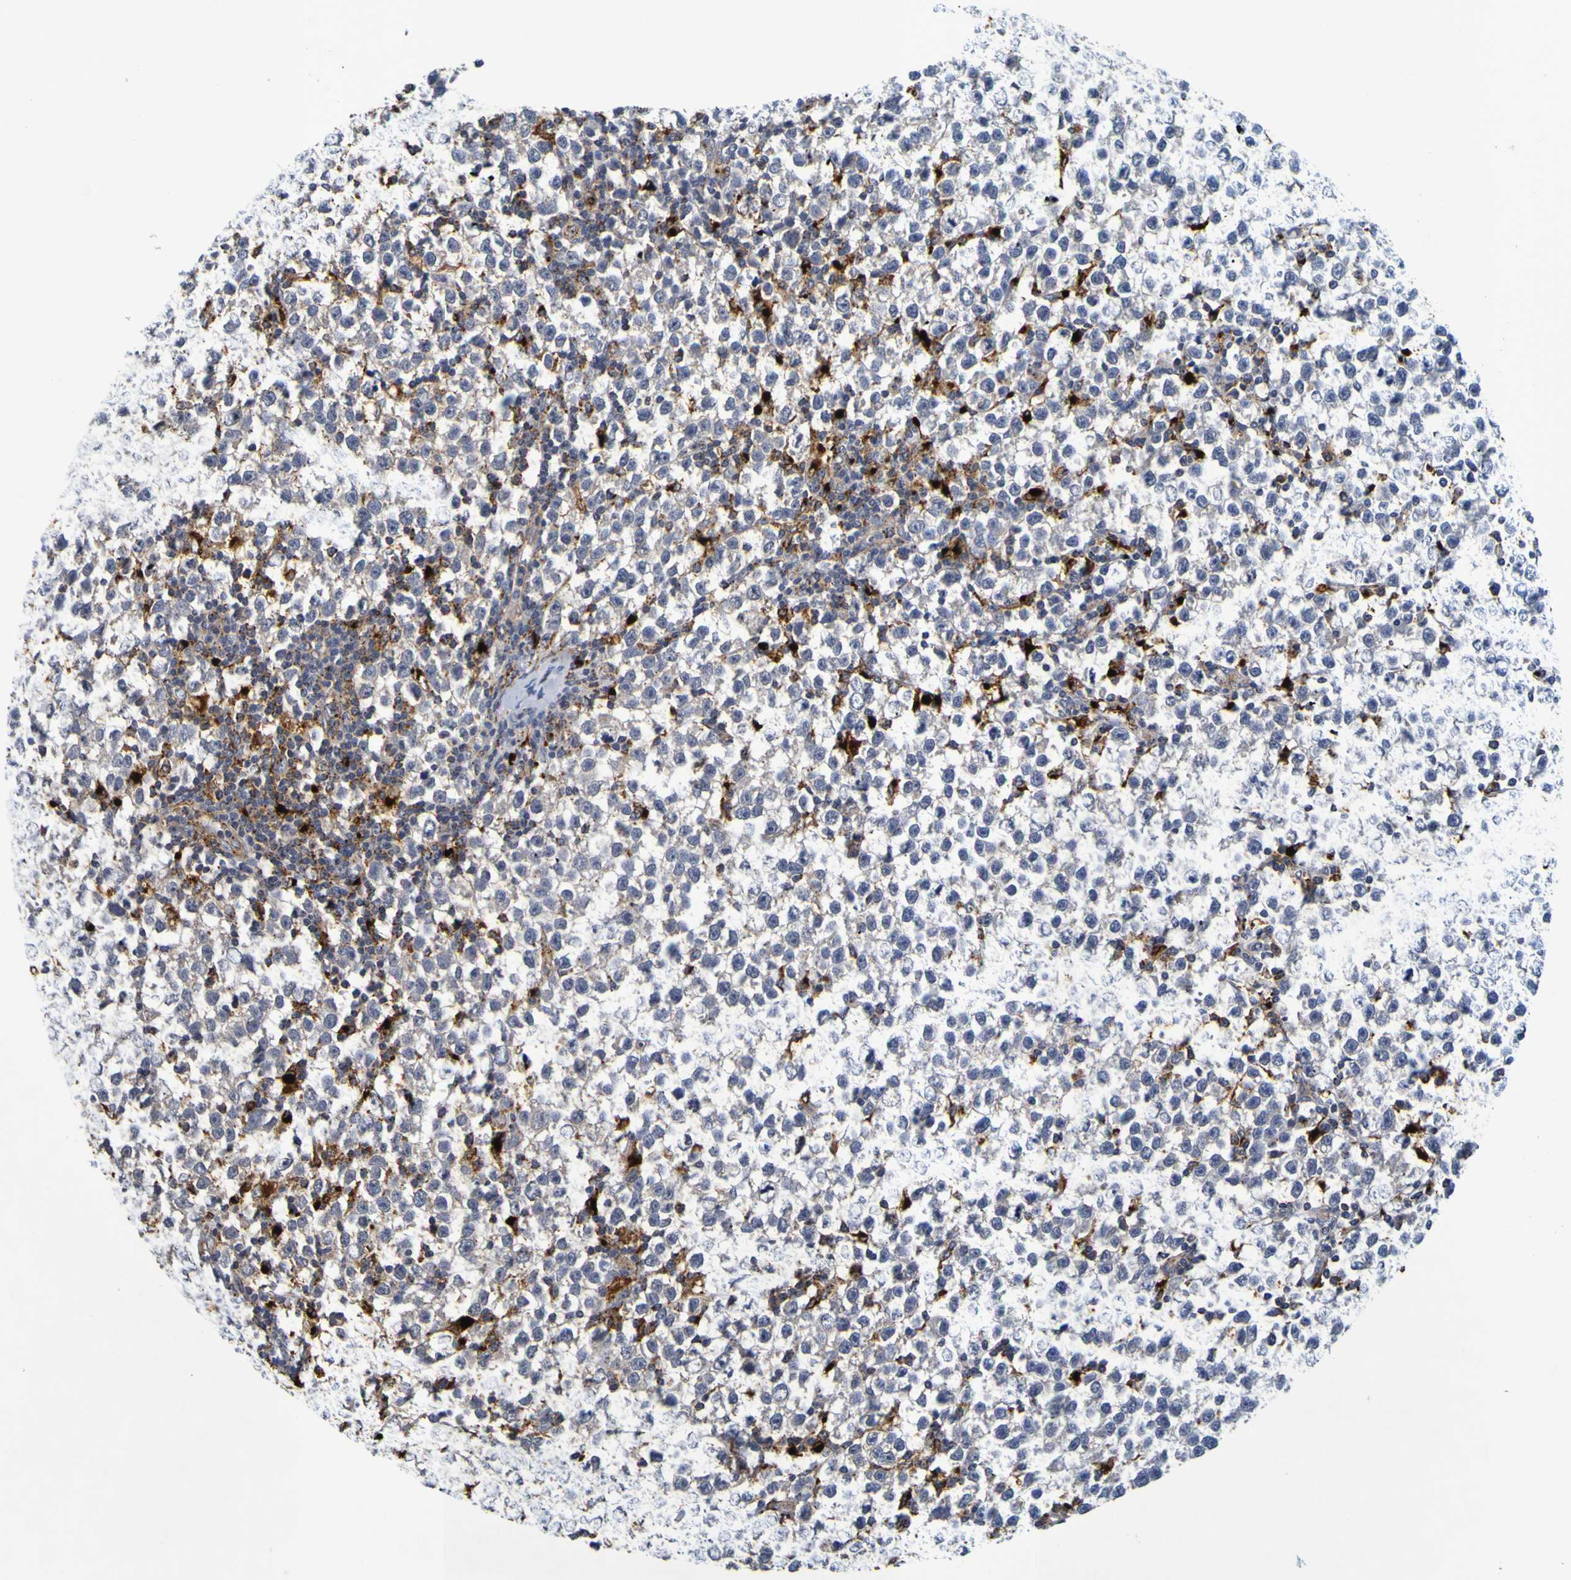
{"staining": {"intensity": "negative", "quantity": "none", "location": "none"}, "tissue": "testis cancer", "cell_type": "Tumor cells", "image_type": "cancer", "snomed": [{"axis": "morphology", "description": "Seminoma, NOS"}, {"axis": "topography", "description": "Testis"}], "caption": "Testis cancer was stained to show a protein in brown. There is no significant staining in tumor cells.", "gene": "TPH1", "patient": {"sex": "male", "age": 43}}